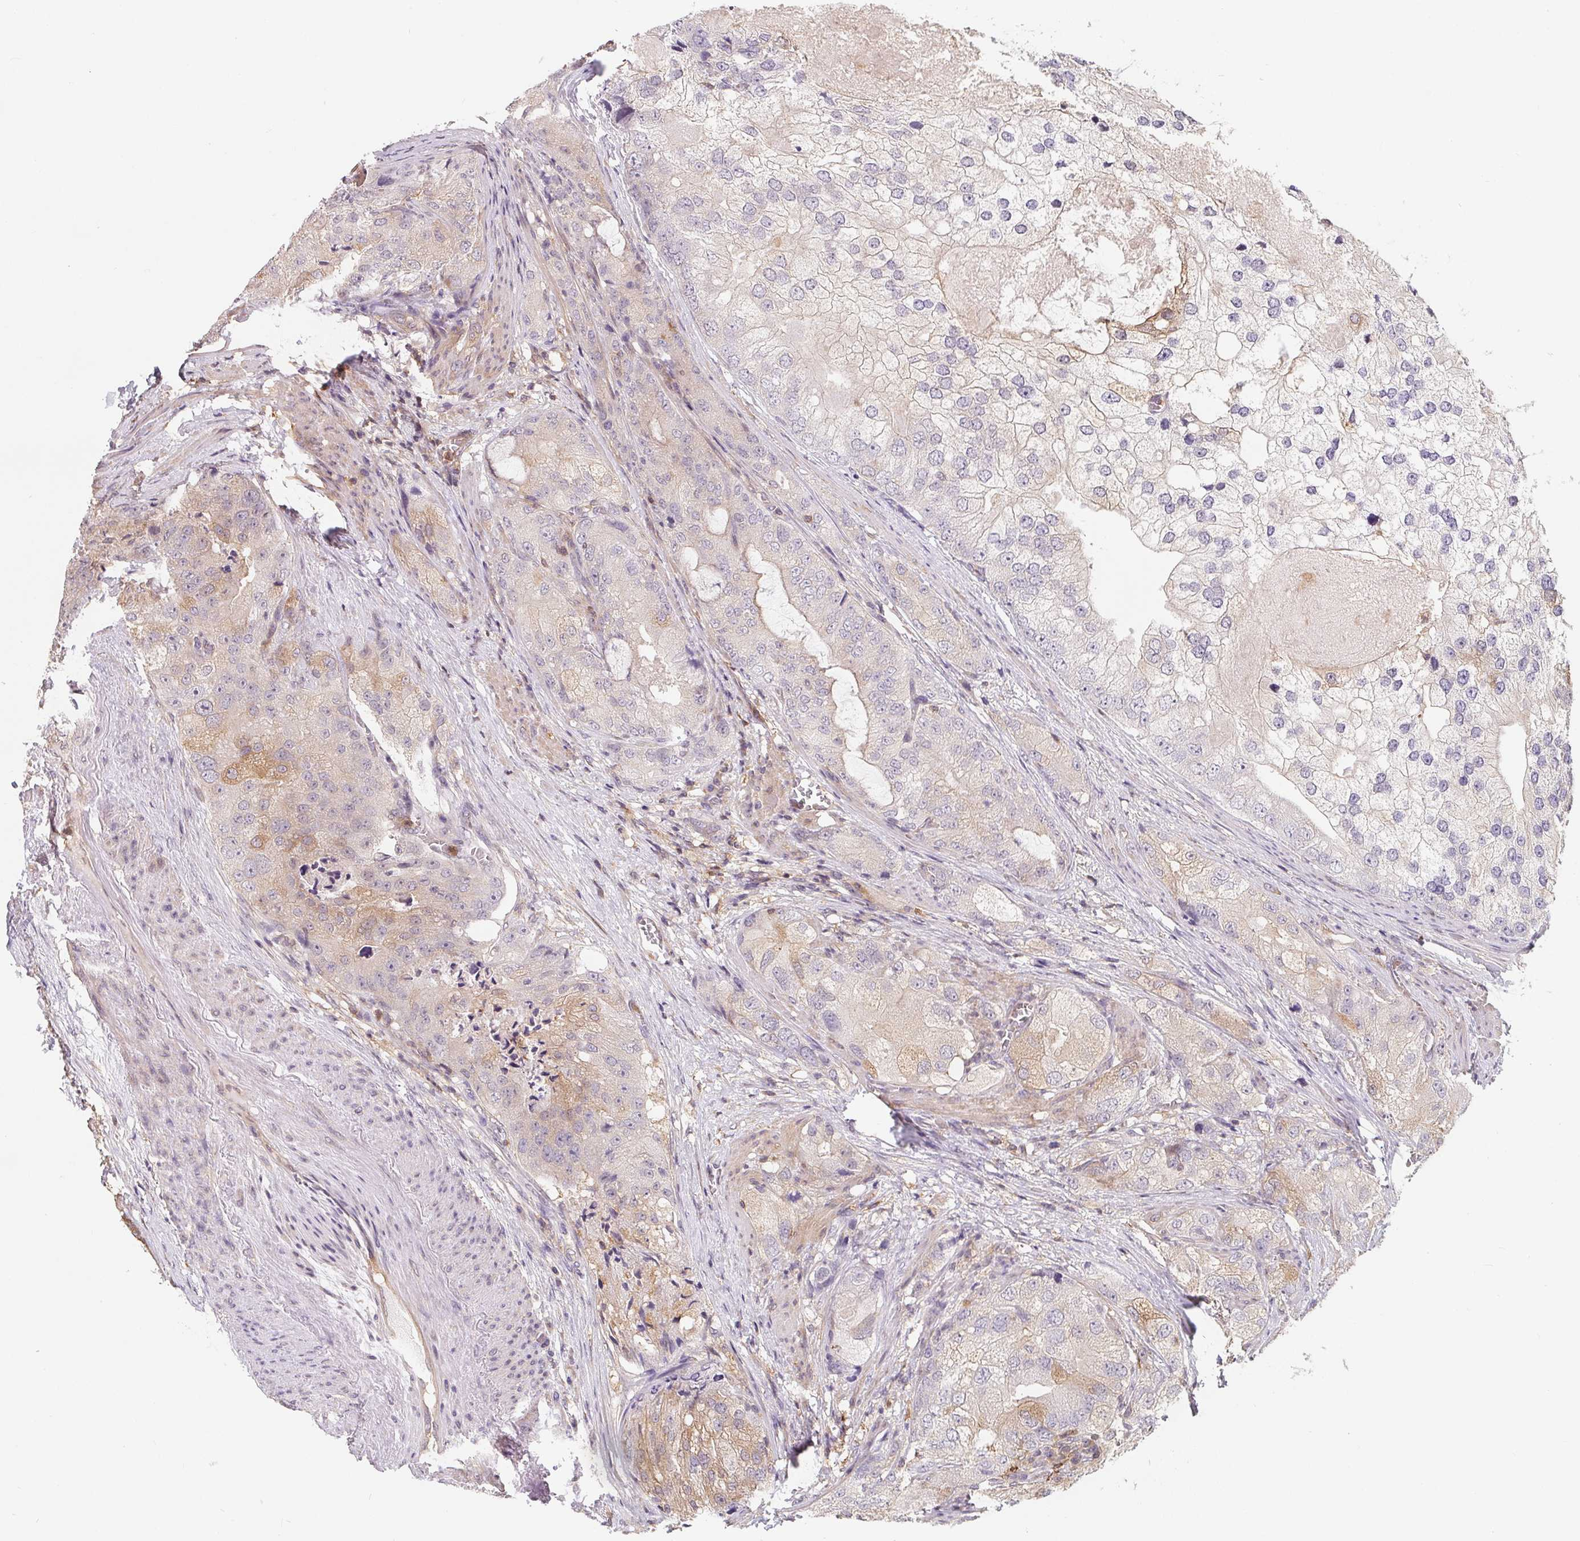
{"staining": {"intensity": "weak", "quantity": "<25%", "location": "cytoplasmic/membranous"}, "tissue": "prostate cancer", "cell_type": "Tumor cells", "image_type": "cancer", "snomed": [{"axis": "morphology", "description": "Adenocarcinoma, High grade"}, {"axis": "topography", "description": "Prostate"}], "caption": "An immunohistochemistry histopathology image of prostate cancer is shown. There is no staining in tumor cells of prostate cancer.", "gene": "ANKRD13A", "patient": {"sex": "male", "age": 70}}